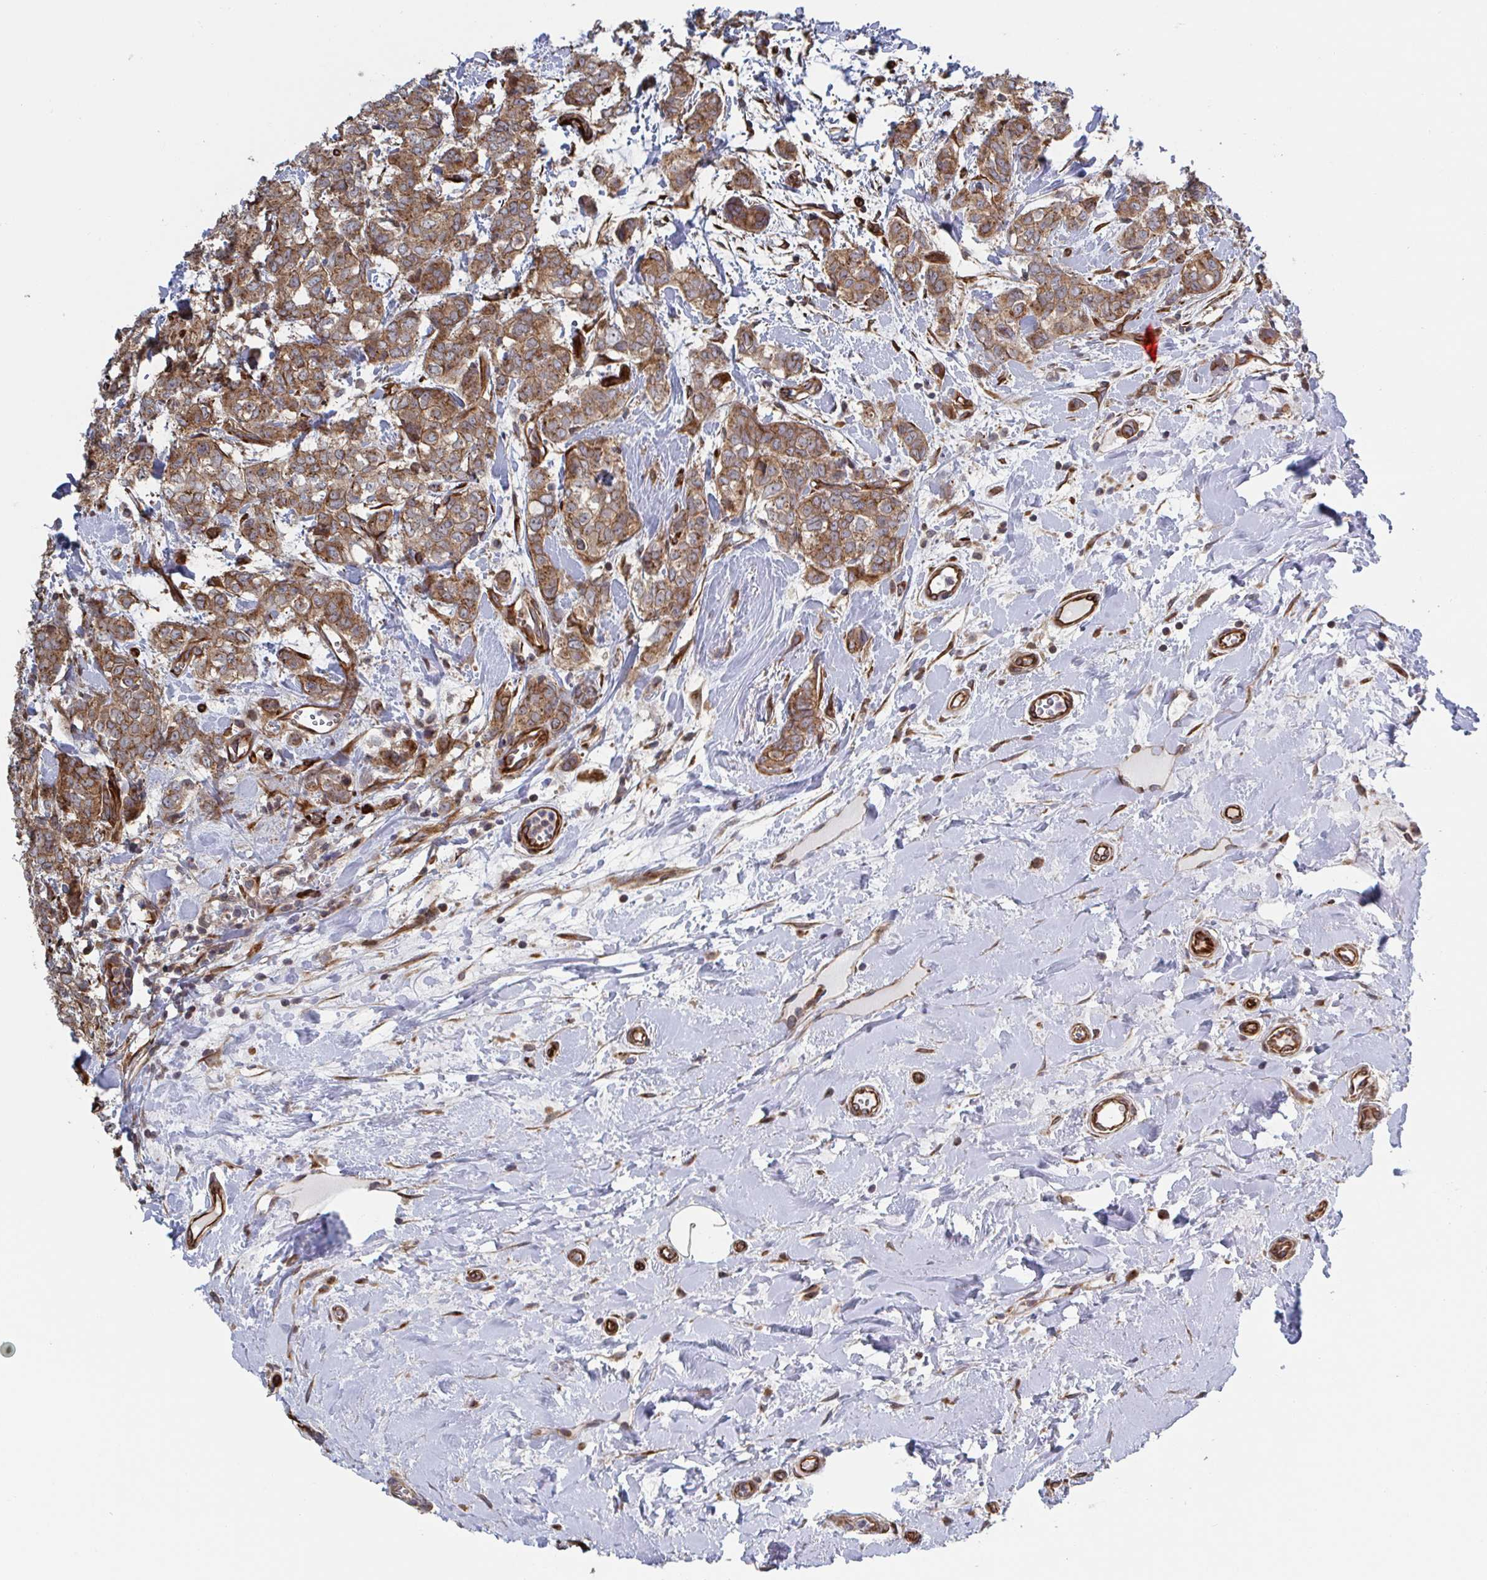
{"staining": {"intensity": "moderate", "quantity": ">75%", "location": "cytoplasmic/membranous"}, "tissue": "breast cancer", "cell_type": "Tumor cells", "image_type": "cancer", "snomed": [{"axis": "morphology", "description": "Duct carcinoma"}, {"axis": "topography", "description": "Breast"}], "caption": "Tumor cells reveal medium levels of moderate cytoplasmic/membranous staining in about >75% of cells in breast intraductal carcinoma.", "gene": "DVL3", "patient": {"sex": "female", "age": 61}}